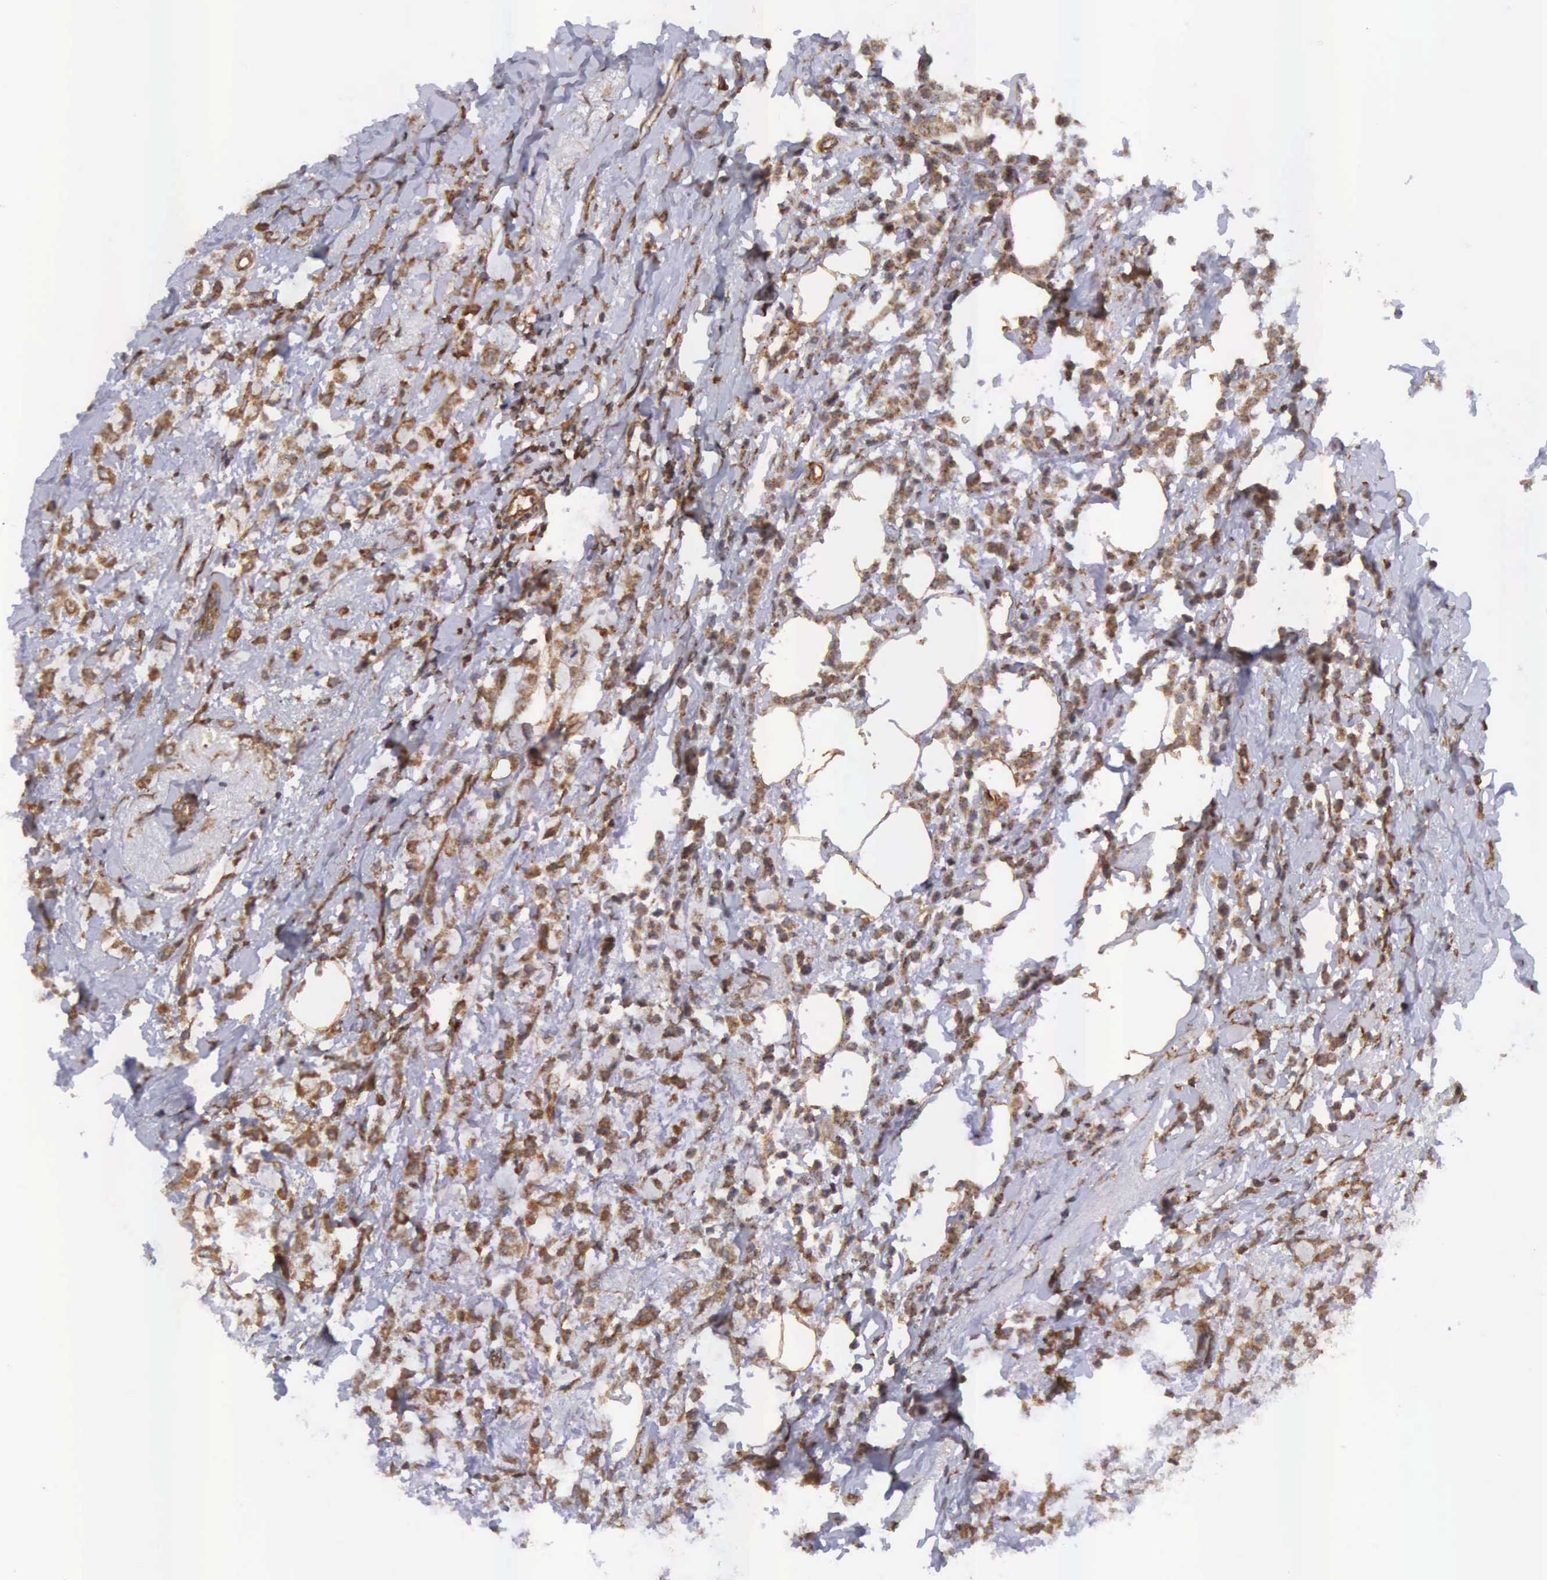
{"staining": {"intensity": "moderate", "quantity": ">75%", "location": "cytoplasmic/membranous"}, "tissue": "breast cancer", "cell_type": "Tumor cells", "image_type": "cancer", "snomed": [{"axis": "morphology", "description": "Lobular carcinoma"}, {"axis": "topography", "description": "Breast"}], "caption": "Moderate cytoplasmic/membranous expression is identified in about >75% of tumor cells in breast cancer (lobular carcinoma). The protein of interest is stained brown, and the nuclei are stained in blue (DAB IHC with brightfield microscopy, high magnification).", "gene": "DHRS1", "patient": {"sex": "female", "age": 85}}